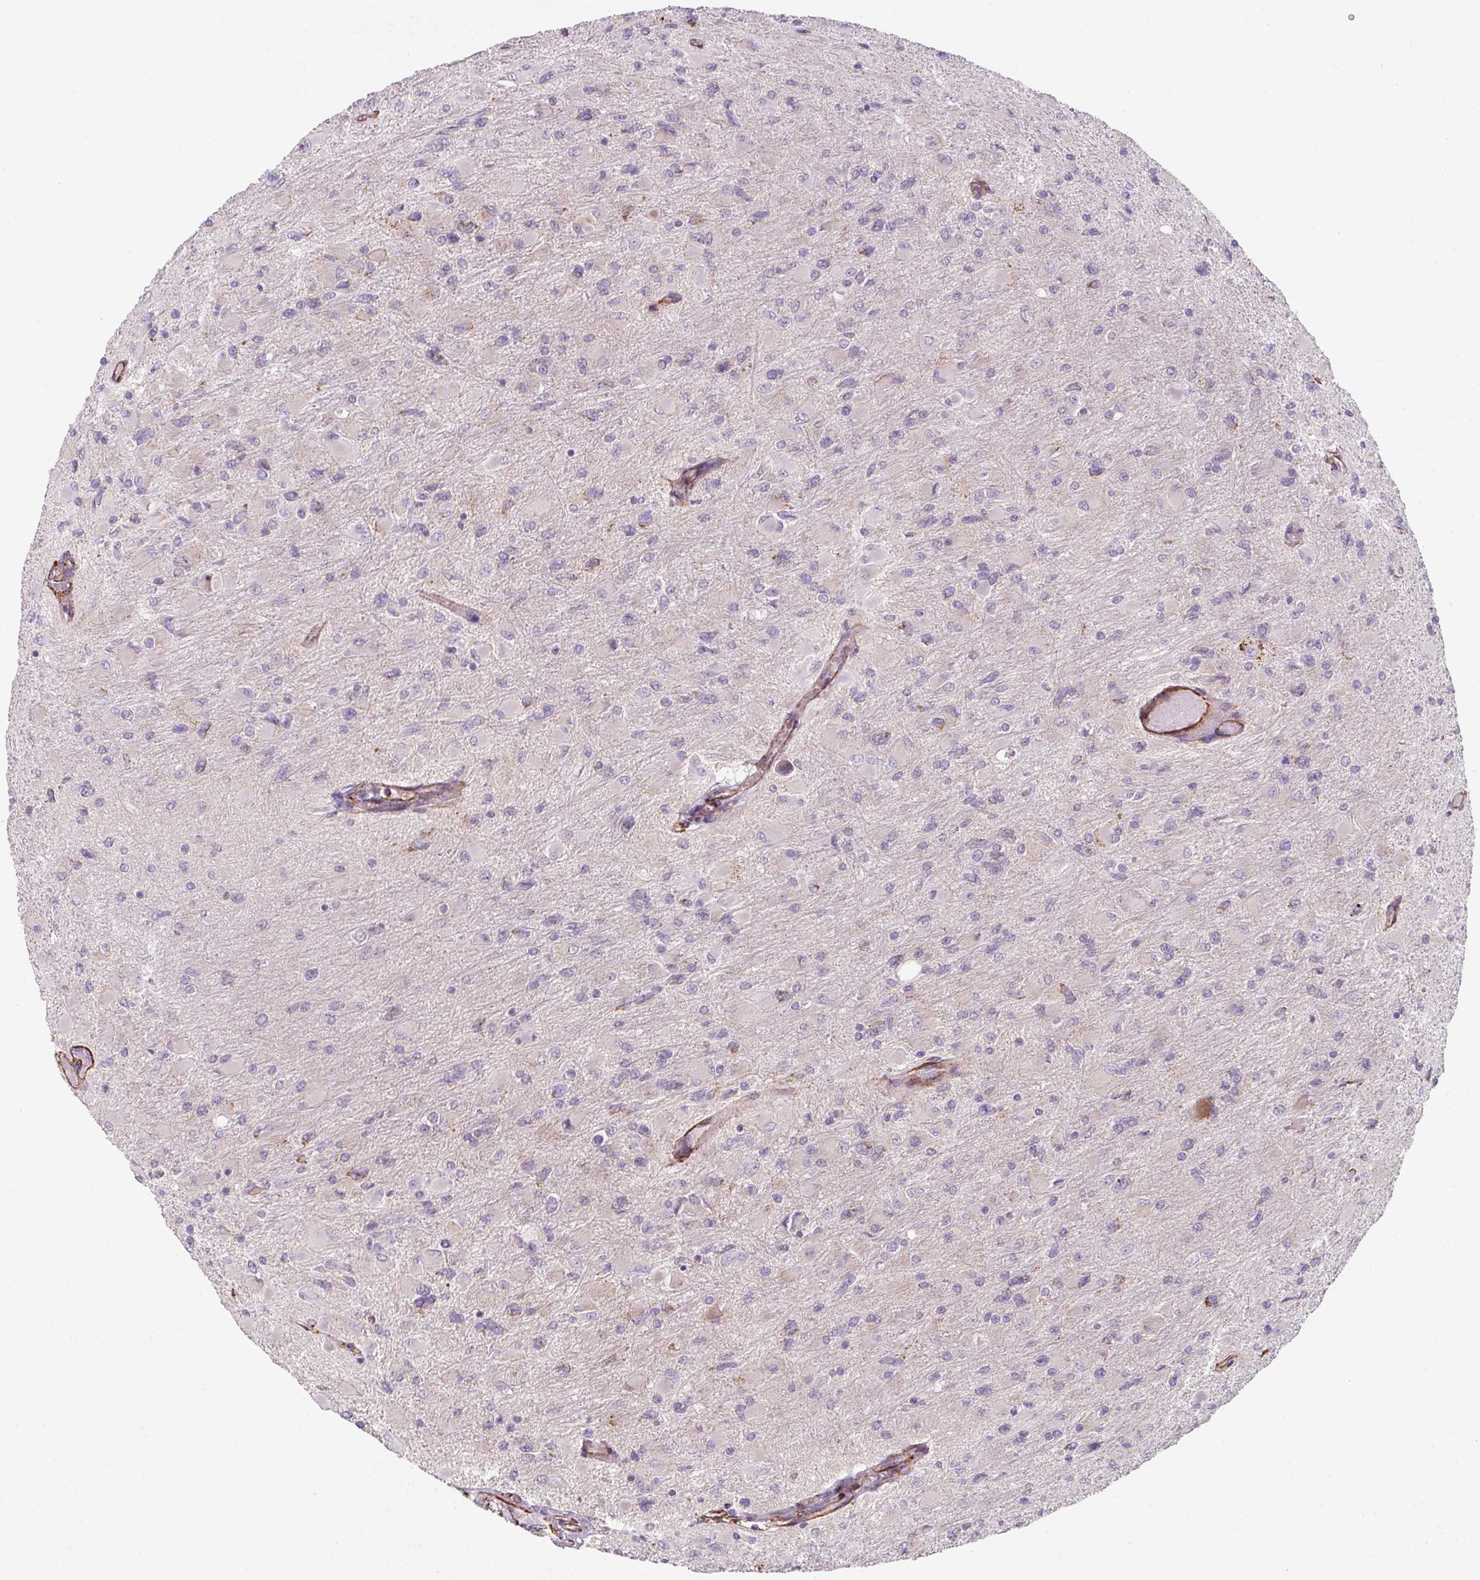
{"staining": {"intensity": "negative", "quantity": "none", "location": "none"}, "tissue": "glioma", "cell_type": "Tumor cells", "image_type": "cancer", "snomed": [{"axis": "morphology", "description": "Glioma, malignant, High grade"}, {"axis": "topography", "description": "Cerebral cortex"}], "caption": "Immunohistochemistry photomicrograph of neoplastic tissue: malignant high-grade glioma stained with DAB (3,3'-diaminobenzidine) demonstrates no significant protein positivity in tumor cells. (Brightfield microscopy of DAB immunohistochemistry (IHC) at high magnification).", "gene": "MRPS5", "patient": {"sex": "female", "age": 36}}